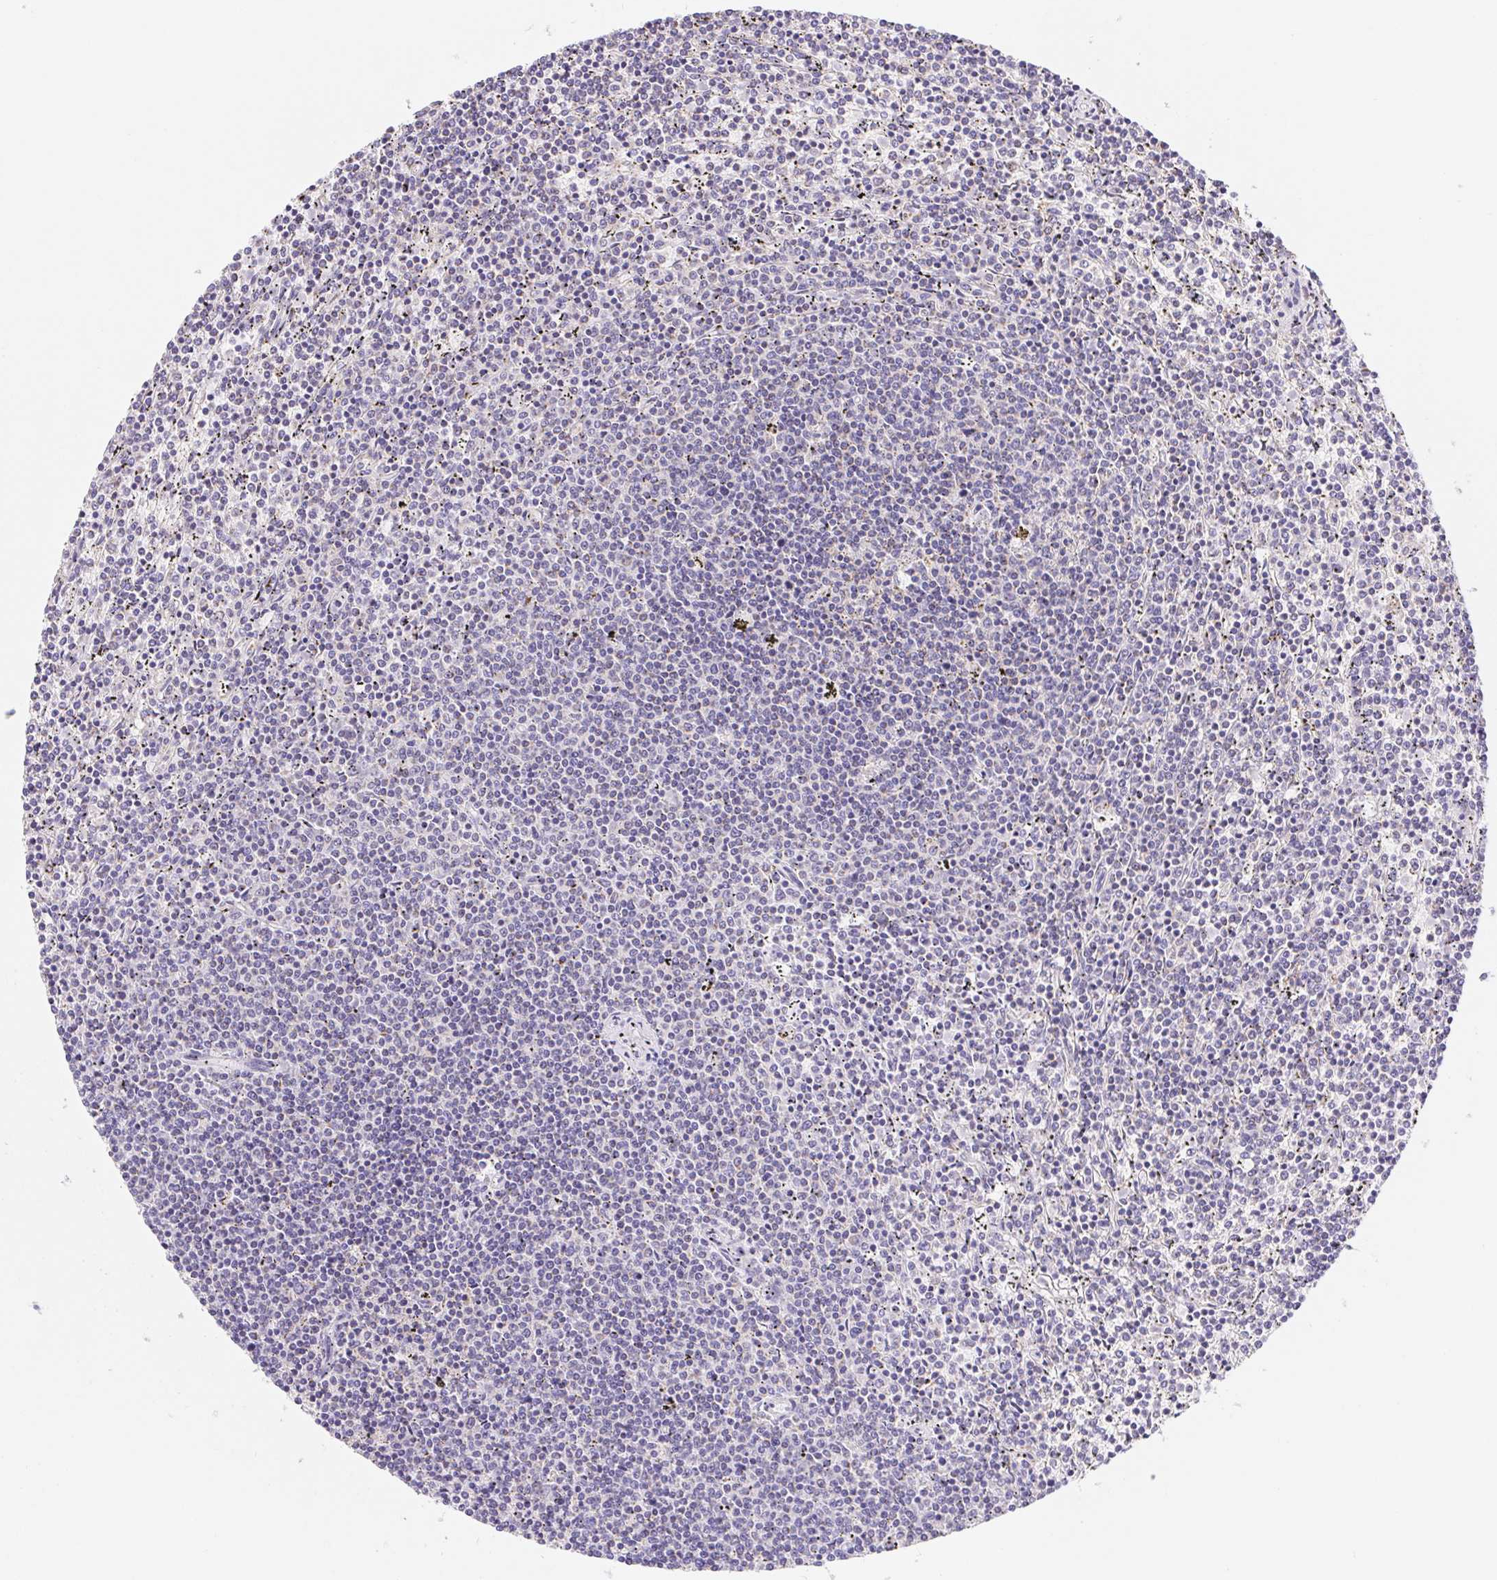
{"staining": {"intensity": "negative", "quantity": "none", "location": "none"}, "tissue": "lymphoma", "cell_type": "Tumor cells", "image_type": "cancer", "snomed": [{"axis": "morphology", "description": "Malignant lymphoma, non-Hodgkin's type, Low grade"}, {"axis": "topography", "description": "Spleen"}], "caption": "Human lymphoma stained for a protein using immunohistochemistry displays no staining in tumor cells.", "gene": "FKBP6", "patient": {"sex": "female", "age": 50}}